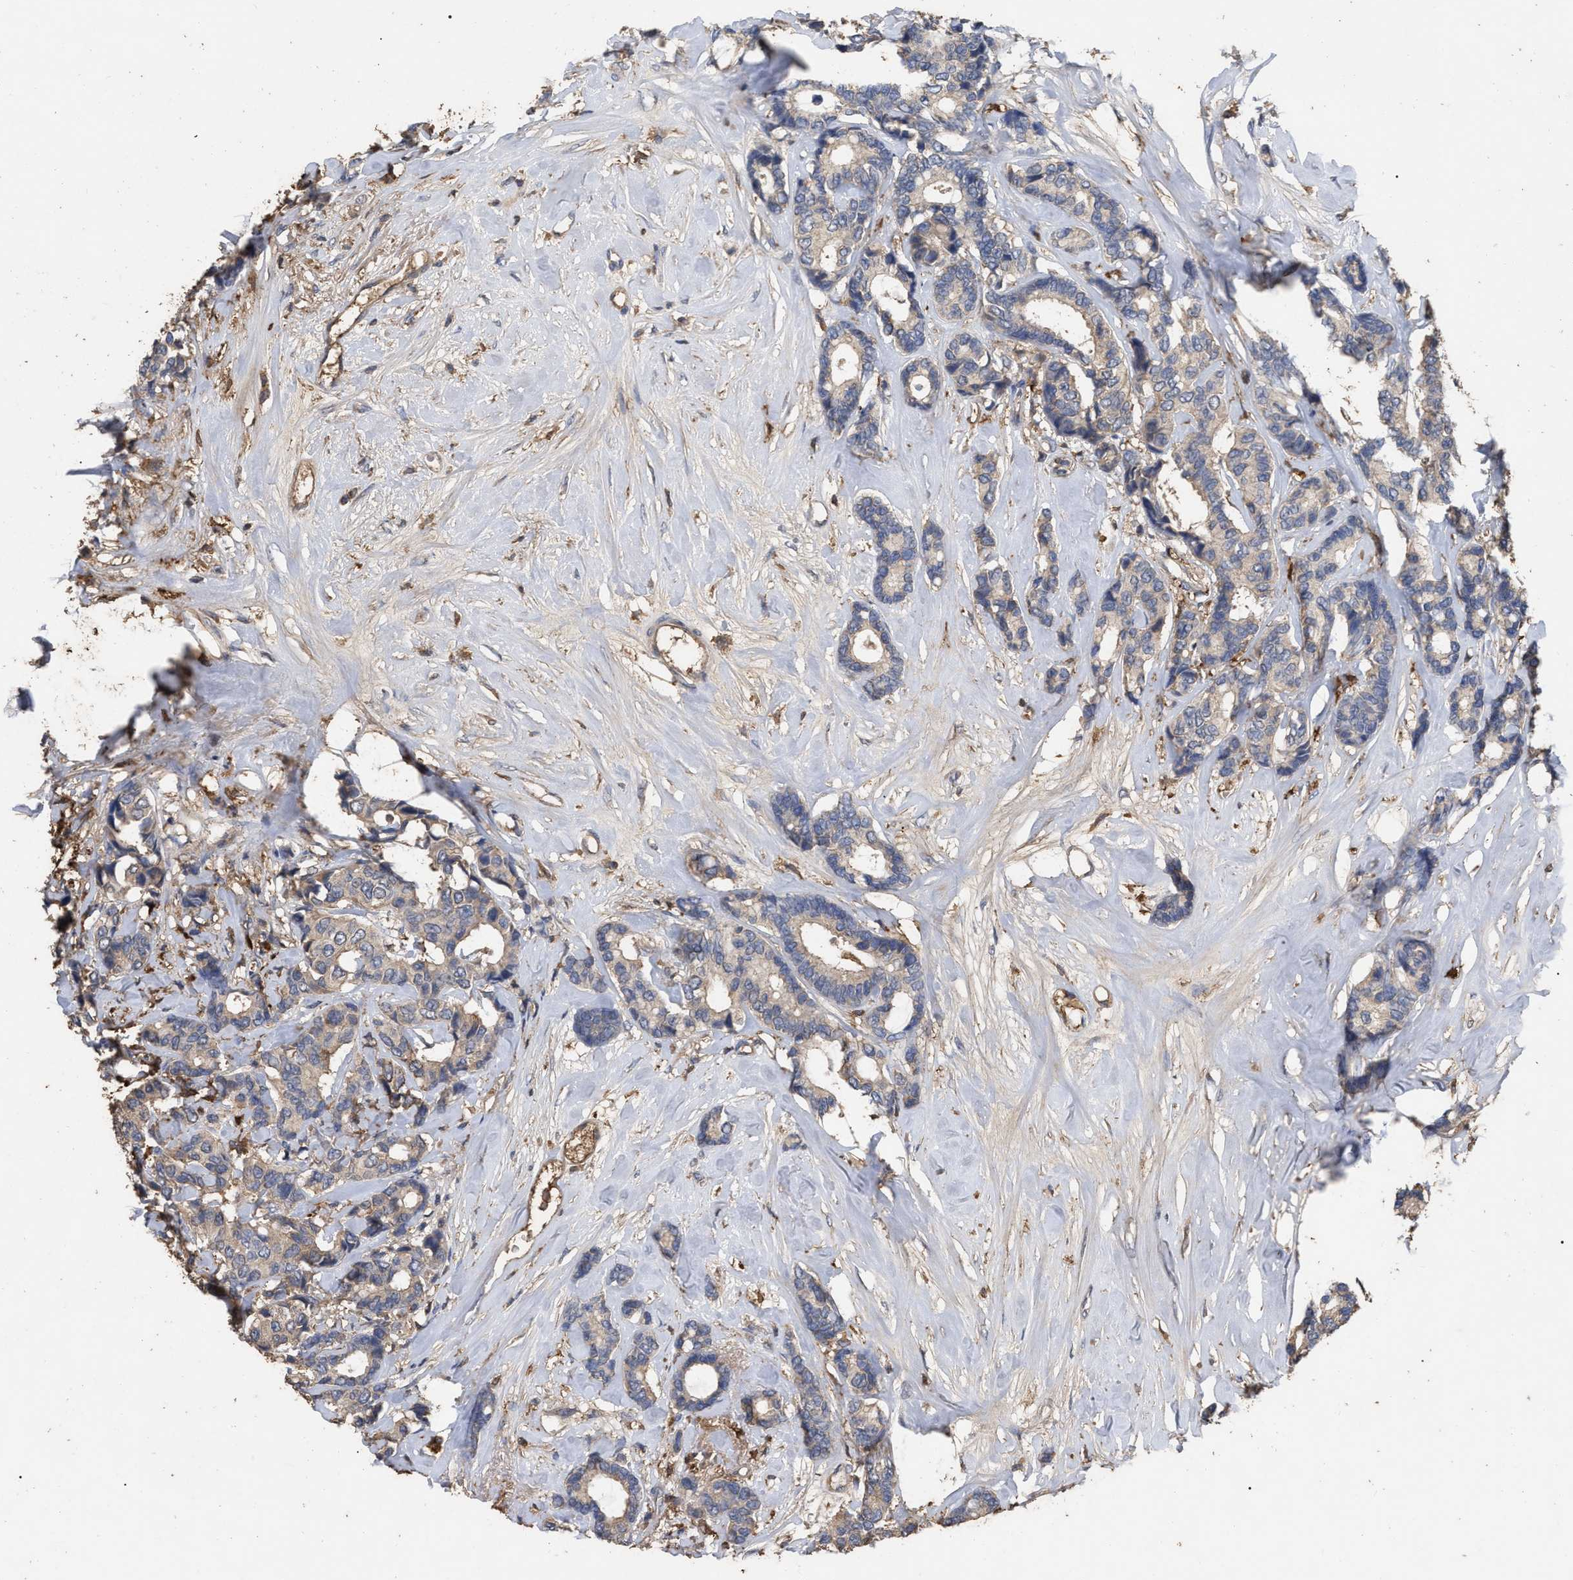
{"staining": {"intensity": "weak", "quantity": "<25%", "location": "cytoplasmic/membranous"}, "tissue": "breast cancer", "cell_type": "Tumor cells", "image_type": "cancer", "snomed": [{"axis": "morphology", "description": "Duct carcinoma"}, {"axis": "topography", "description": "Breast"}], "caption": "The histopathology image reveals no significant positivity in tumor cells of breast cancer (invasive ductal carcinoma).", "gene": "GPR179", "patient": {"sex": "female", "age": 87}}